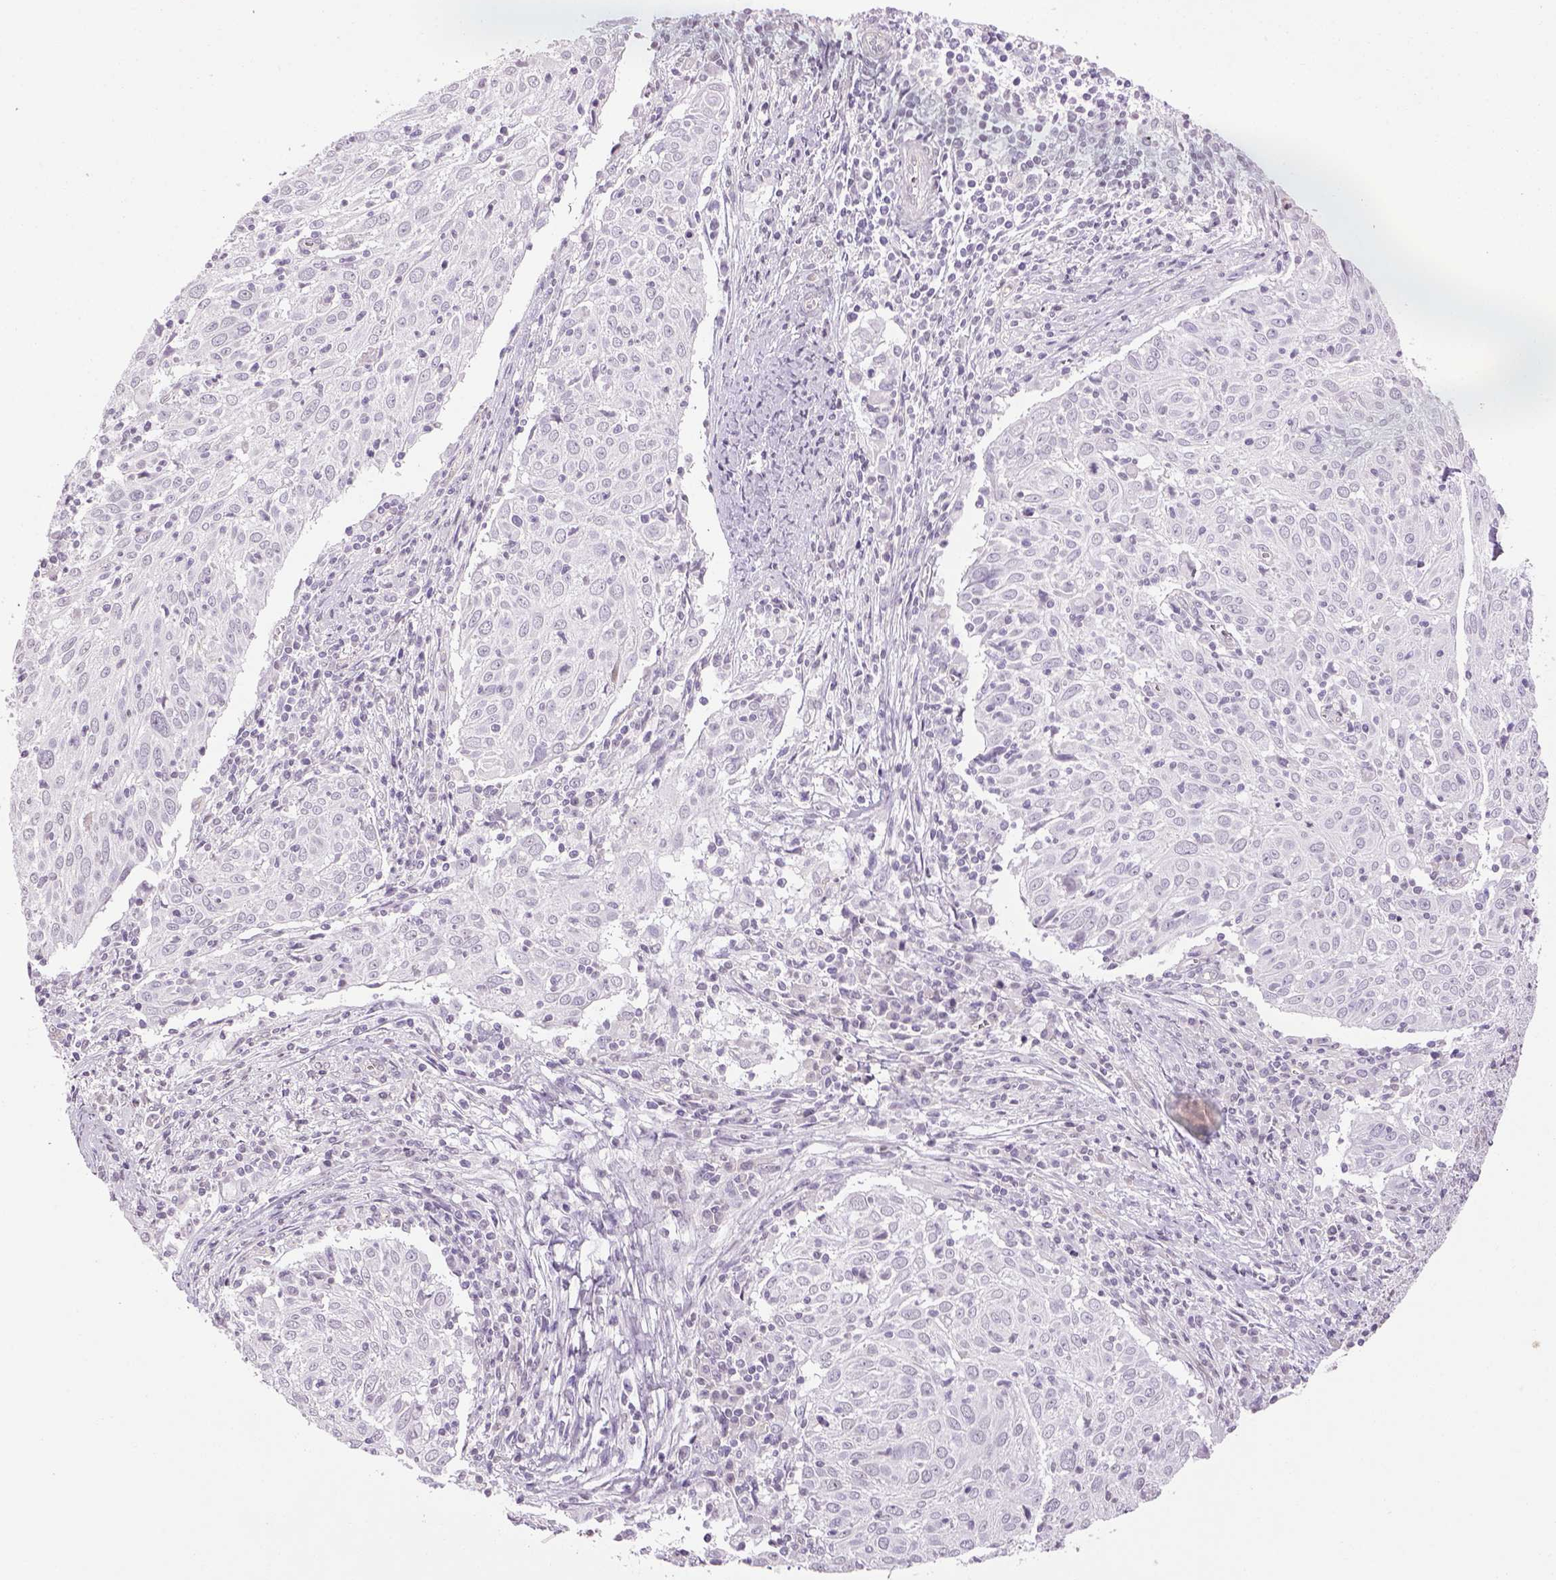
{"staining": {"intensity": "negative", "quantity": "none", "location": "none"}, "tissue": "cervical cancer", "cell_type": "Tumor cells", "image_type": "cancer", "snomed": [{"axis": "morphology", "description": "Squamous cell carcinoma, NOS"}, {"axis": "topography", "description": "Cervix"}], "caption": "High power microscopy histopathology image of an immunohistochemistry micrograph of squamous cell carcinoma (cervical), revealing no significant expression in tumor cells.", "gene": "PRRT1", "patient": {"sex": "female", "age": 39}}